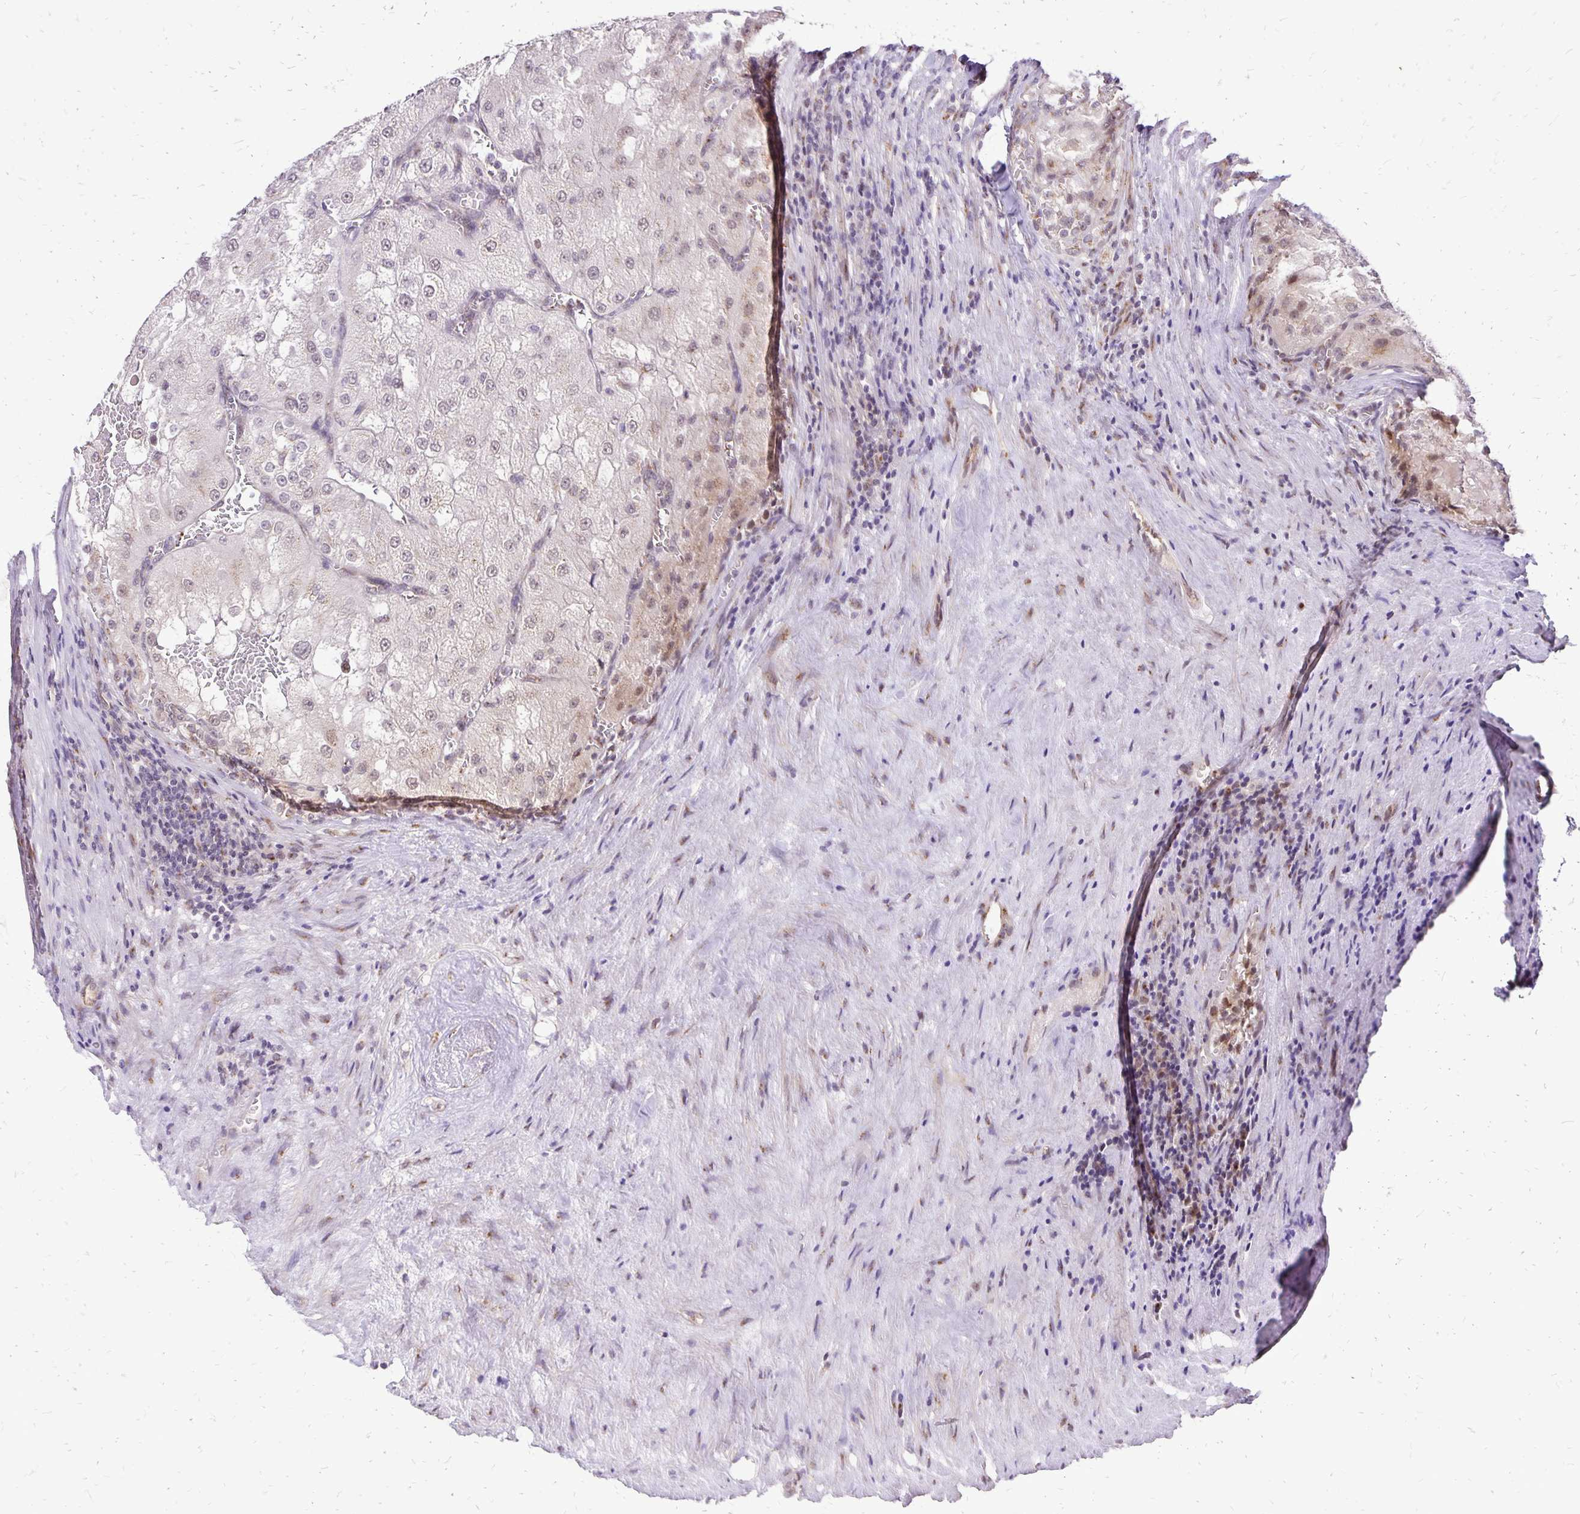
{"staining": {"intensity": "negative", "quantity": "none", "location": "none"}, "tissue": "renal cancer", "cell_type": "Tumor cells", "image_type": "cancer", "snomed": [{"axis": "morphology", "description": "Adenocarcinoma, NOS"}, {"axis": "topography", "description": "Kidney"}], "caption": "This is an immunohistochemistry histopathology image of renal cancer (adenocarcinoma). There is no staining in tumor cells.", "gene": "GOLGA5", "patient": {"sex": "female", "age": 74}}